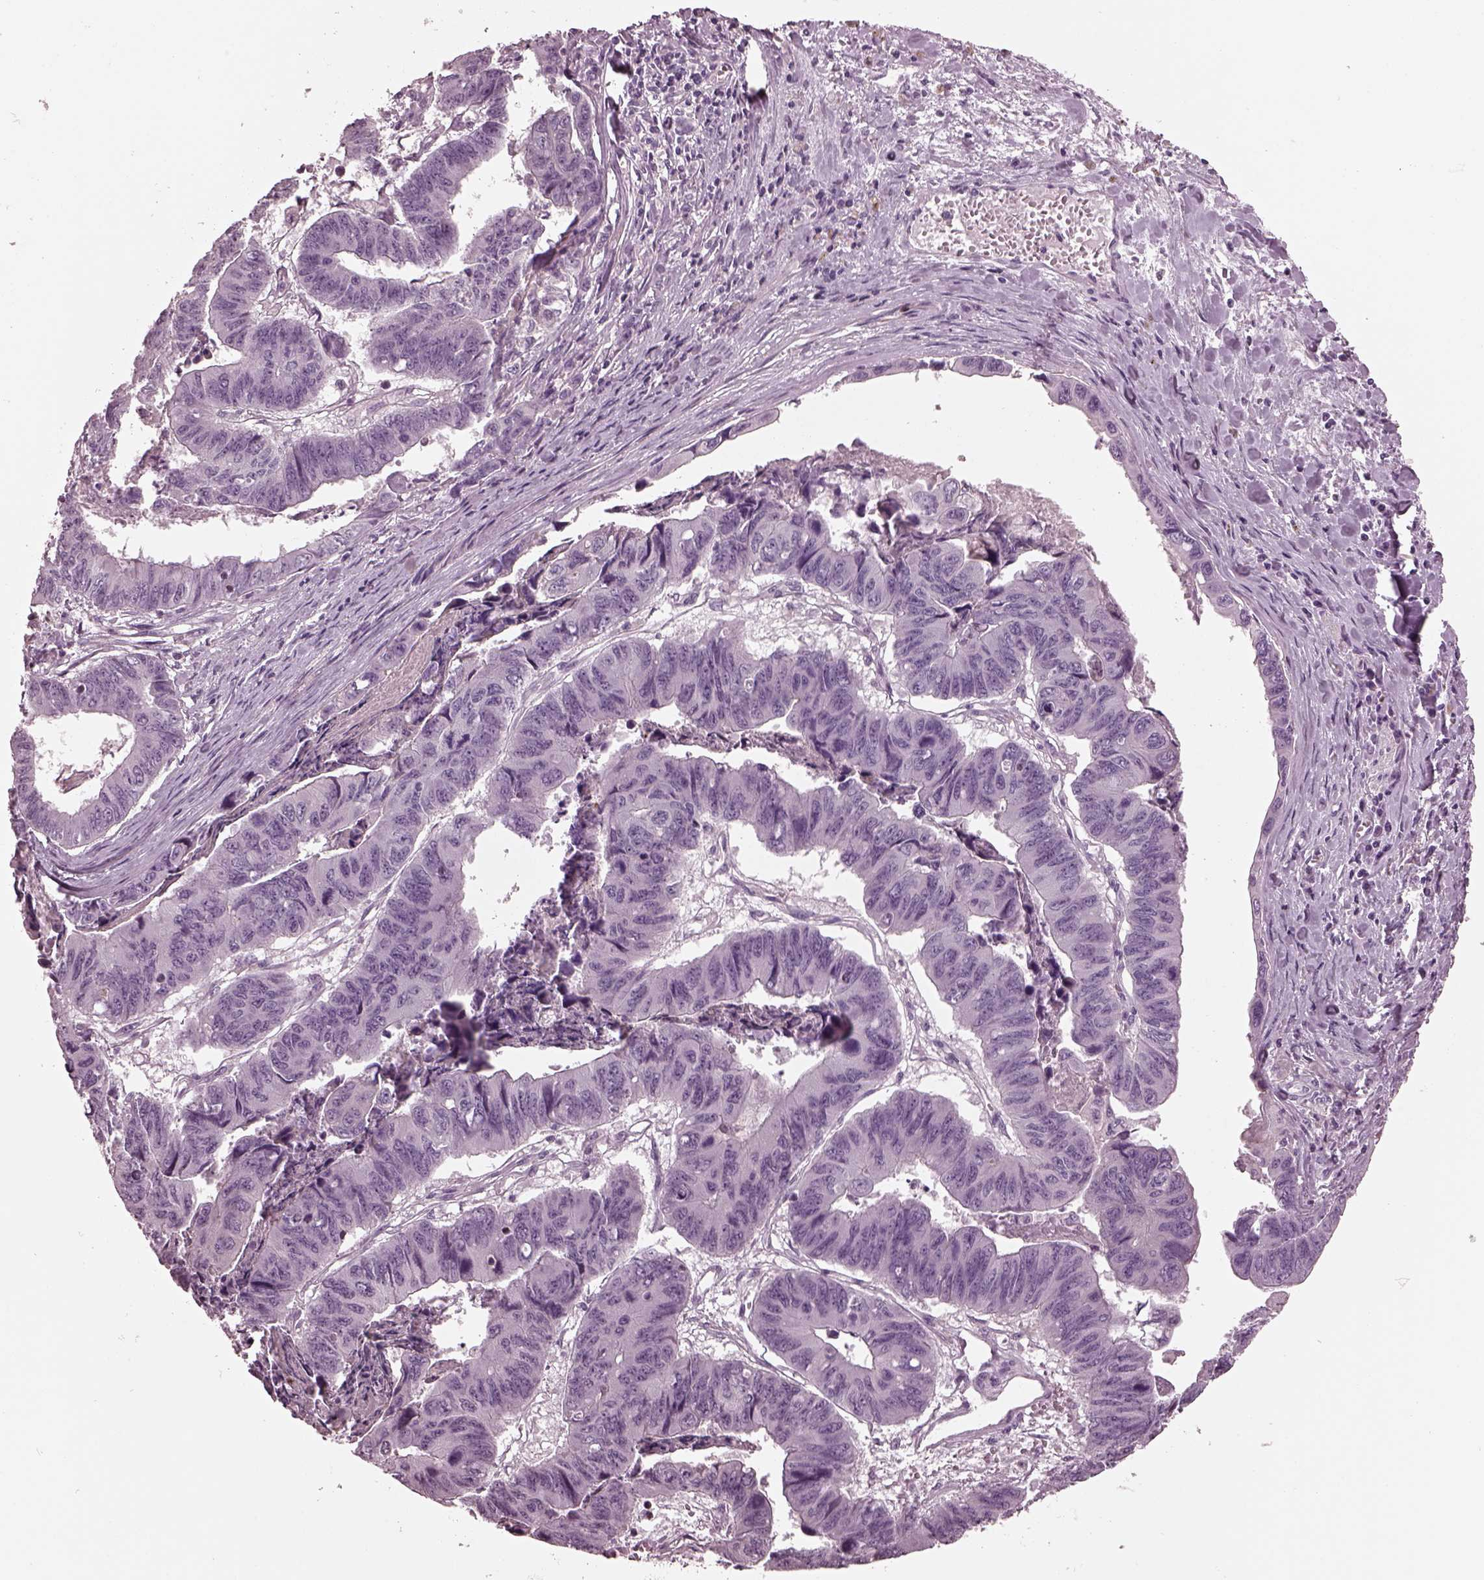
{"staining": {"intensity": "negative", "quantity": "none", "location": "none"}, "tissue": "stomach cancer", "cell_type": "Tumor cells", "image_type": "cancer", "snomed": [{"axis": "morphology", "description": "Adenocarcinoma, NOS"}, {"axis": "topography", "description": "Stomach, lower"}], "caption": "Immunohistochemical staining of stomach adenocarcinoma reveals no significant staining in tumor cells.", "gene": "GDF11", "patient": {"sex": "male", "age": 77}}